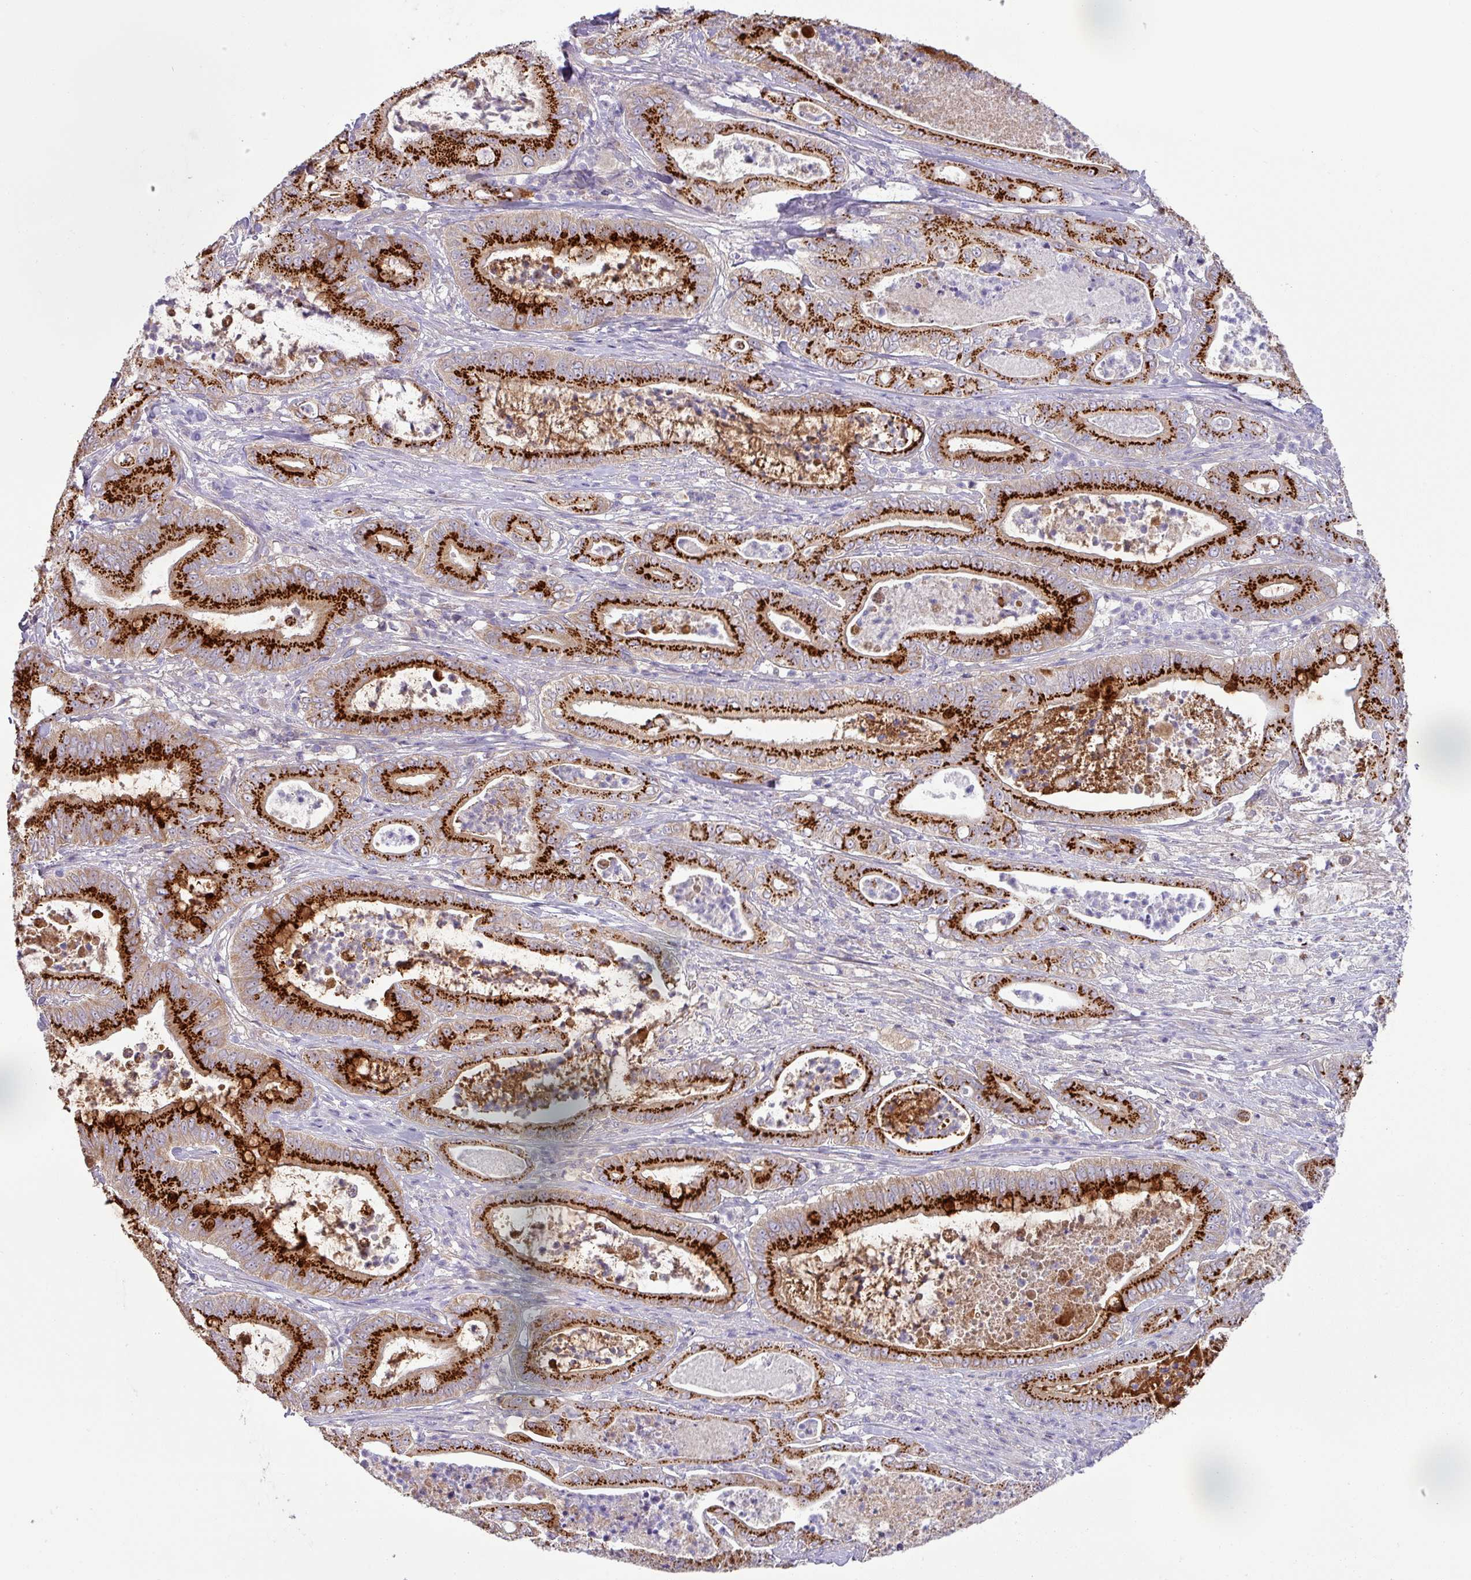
{"staining": {"intensity": "strong", "quantity": ">75%", "location": "cytoplasmic/membranous"}, "tissue": "pancreatic cancer", "cell_type": "Tumor cells", "image_type": "cancer", "snomed": [{"axis": "morphology", "description": "Adenocarcinoma, NOS"}, {"axis": "topography", "description": "Pancreas"}], "caption": "The micrograph reveals a brown stain indicating the presence of a protein in the cytoplasmic/membranous of tumor cells in pancreatic adenocarcinoma.", "gene": "GALNT12", "patient": {"sex": "male", "age": 71}}